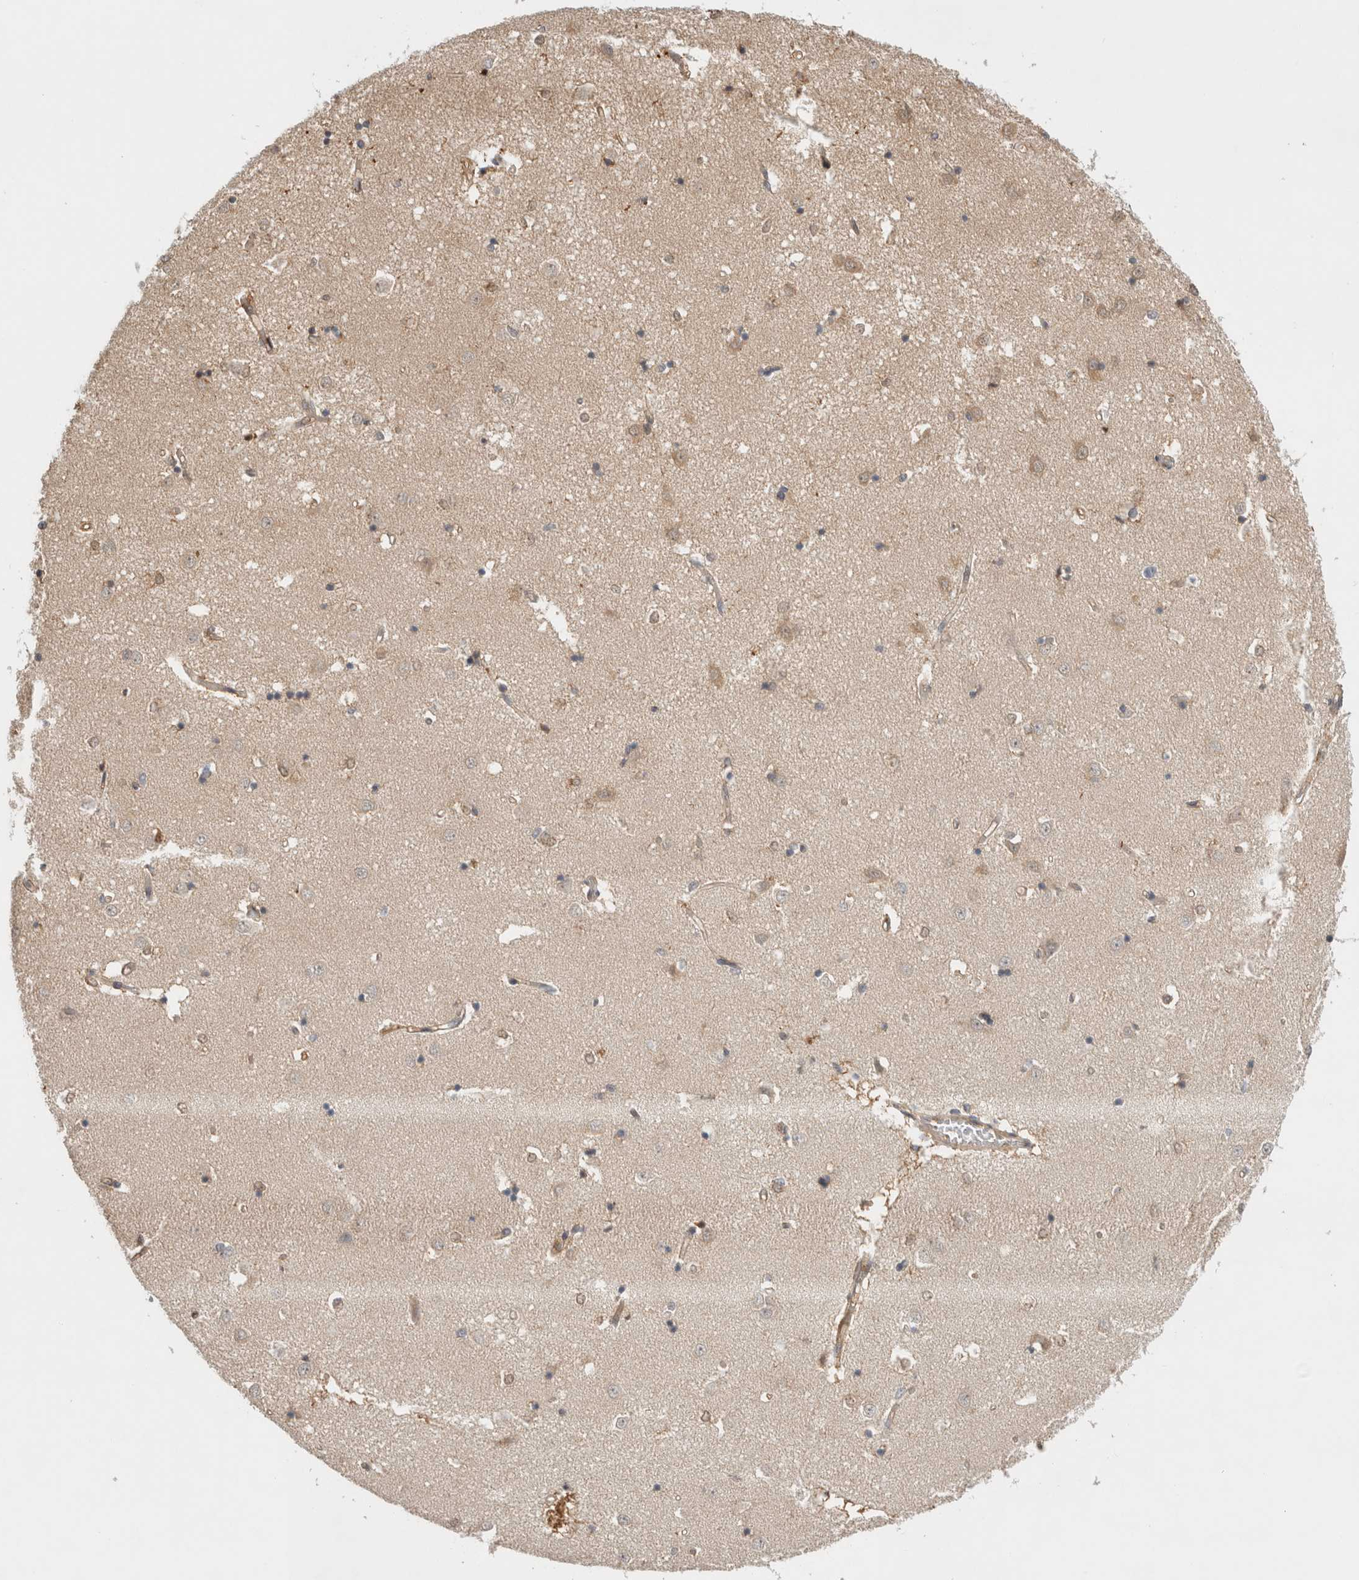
{"staining": {"intensity": "moderate", "quantity": "<25%", "location": "cytoplasmic/membranous,nuclear"}, "tissue": "caudate", "cell_type": "Glial cells", "image_type": "normal", "snomed": [{"axis": "morphology", "description": "Normal tissue, NOS"}, {"axis": "topography", "description": "Lateral ventricle wall"}], "caption": "Brown immunohistochemical staining in normal human caudate exhibits moderate cytoplasmic/membranous,nuclear expression in about <25% of glial cells. (brown staining indicates protein expression, while blue staining denotes nuclei).", "gene": "OTUD6B", "patient": {"sex": "male", "age": 45}}